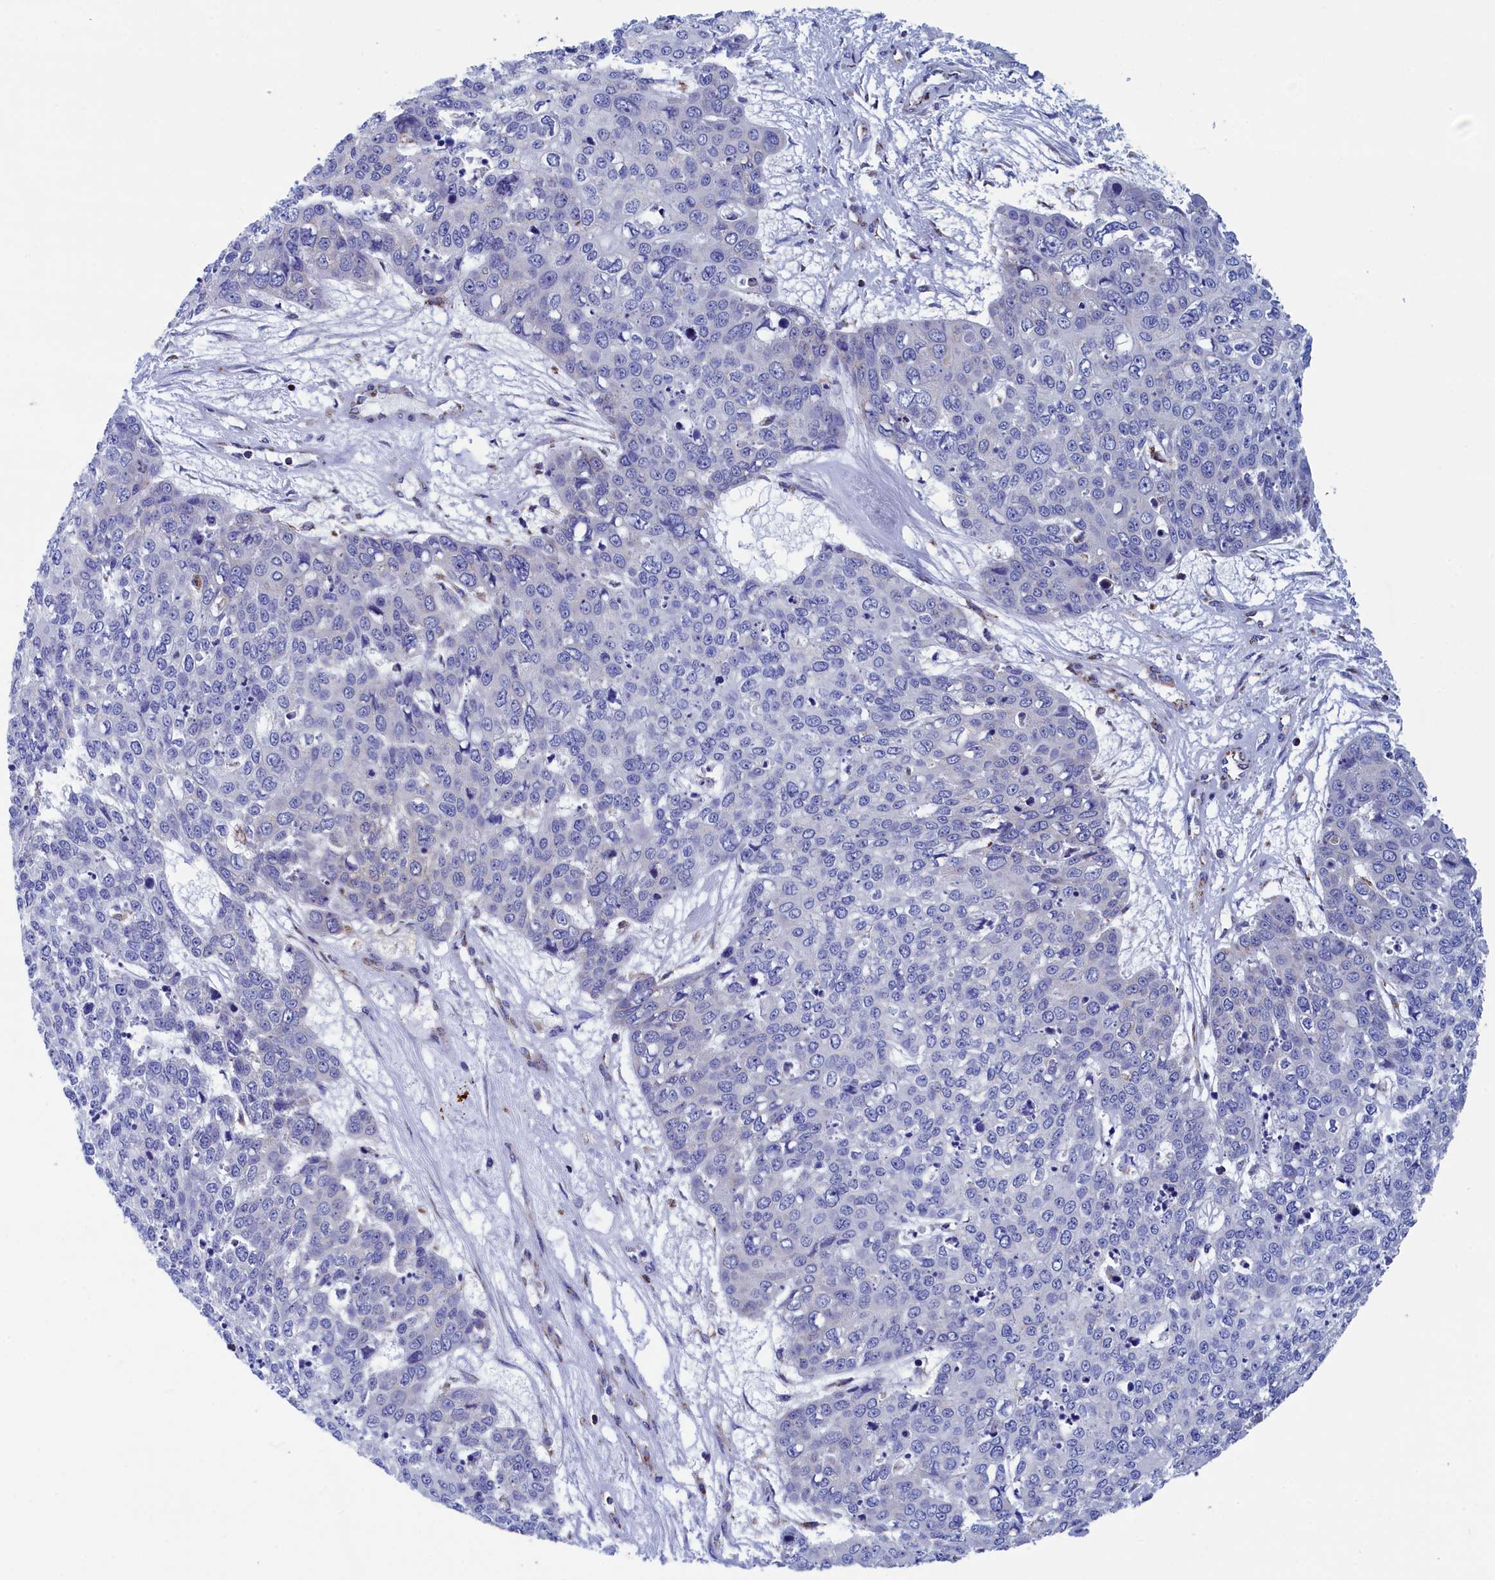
{"staining": {"intensity": "negative", "quantity": "none", "location": "none"}, "tissue": "skin cancer", "cell_type": "Tumor cells", "image_type": "cancer", "snomed": [{"axis": "morphology", "description": "Squamous cell carcinoma, NOS"}, {"axis": "topography", "description": "Skin"}], "caption": "The micrograph displays no significant staining in tumor cells of skin squamous cell carcinoma.", "gene": "WDR83", "patient": {"sex": "male", "age": 71}}